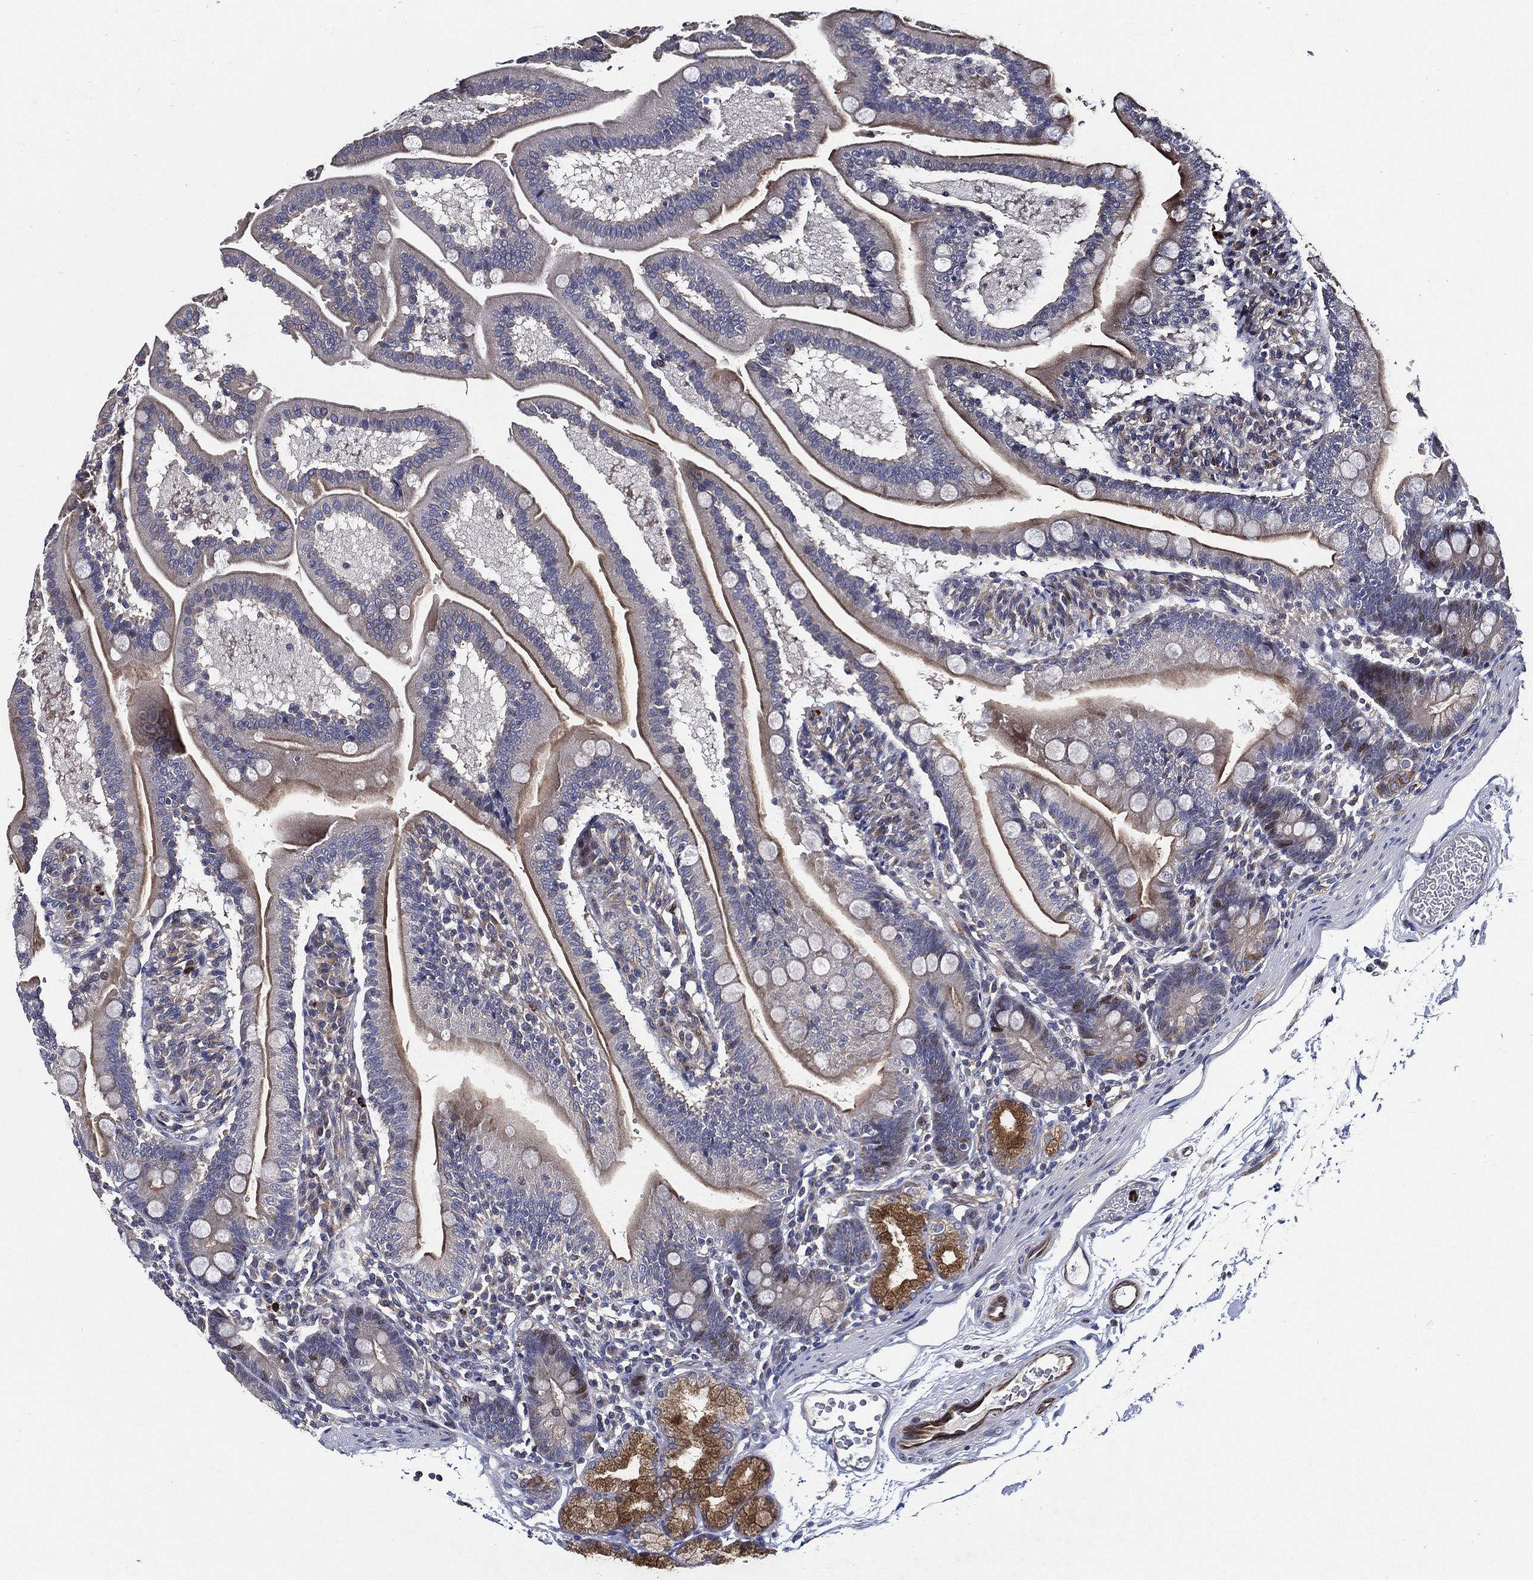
{"staining": {"intensity": "moderate", "quantity": "25%-75%", "location": "cytoplasmic/membranous,nuclear"}, "tissue": "duodenum", "cell_type": "Glandular cells", "image_type": "normal", "snomed": [{"axis": "morphology", "description": "Normal tissue, NOS"}, {"axis": "topography", "description": "Duodenum"}], "caption": "Duodenum was stained to show a protein in brown. There is medium levels of moderate cytoplasmic/membranous,nuclear staining in about 25%-75% of glandular cells. (brown staining indicates protein expression, while blue staining denotes nuclei).", "gene": "KIF20B", "patient": {"sex": "female", "age": 67}}